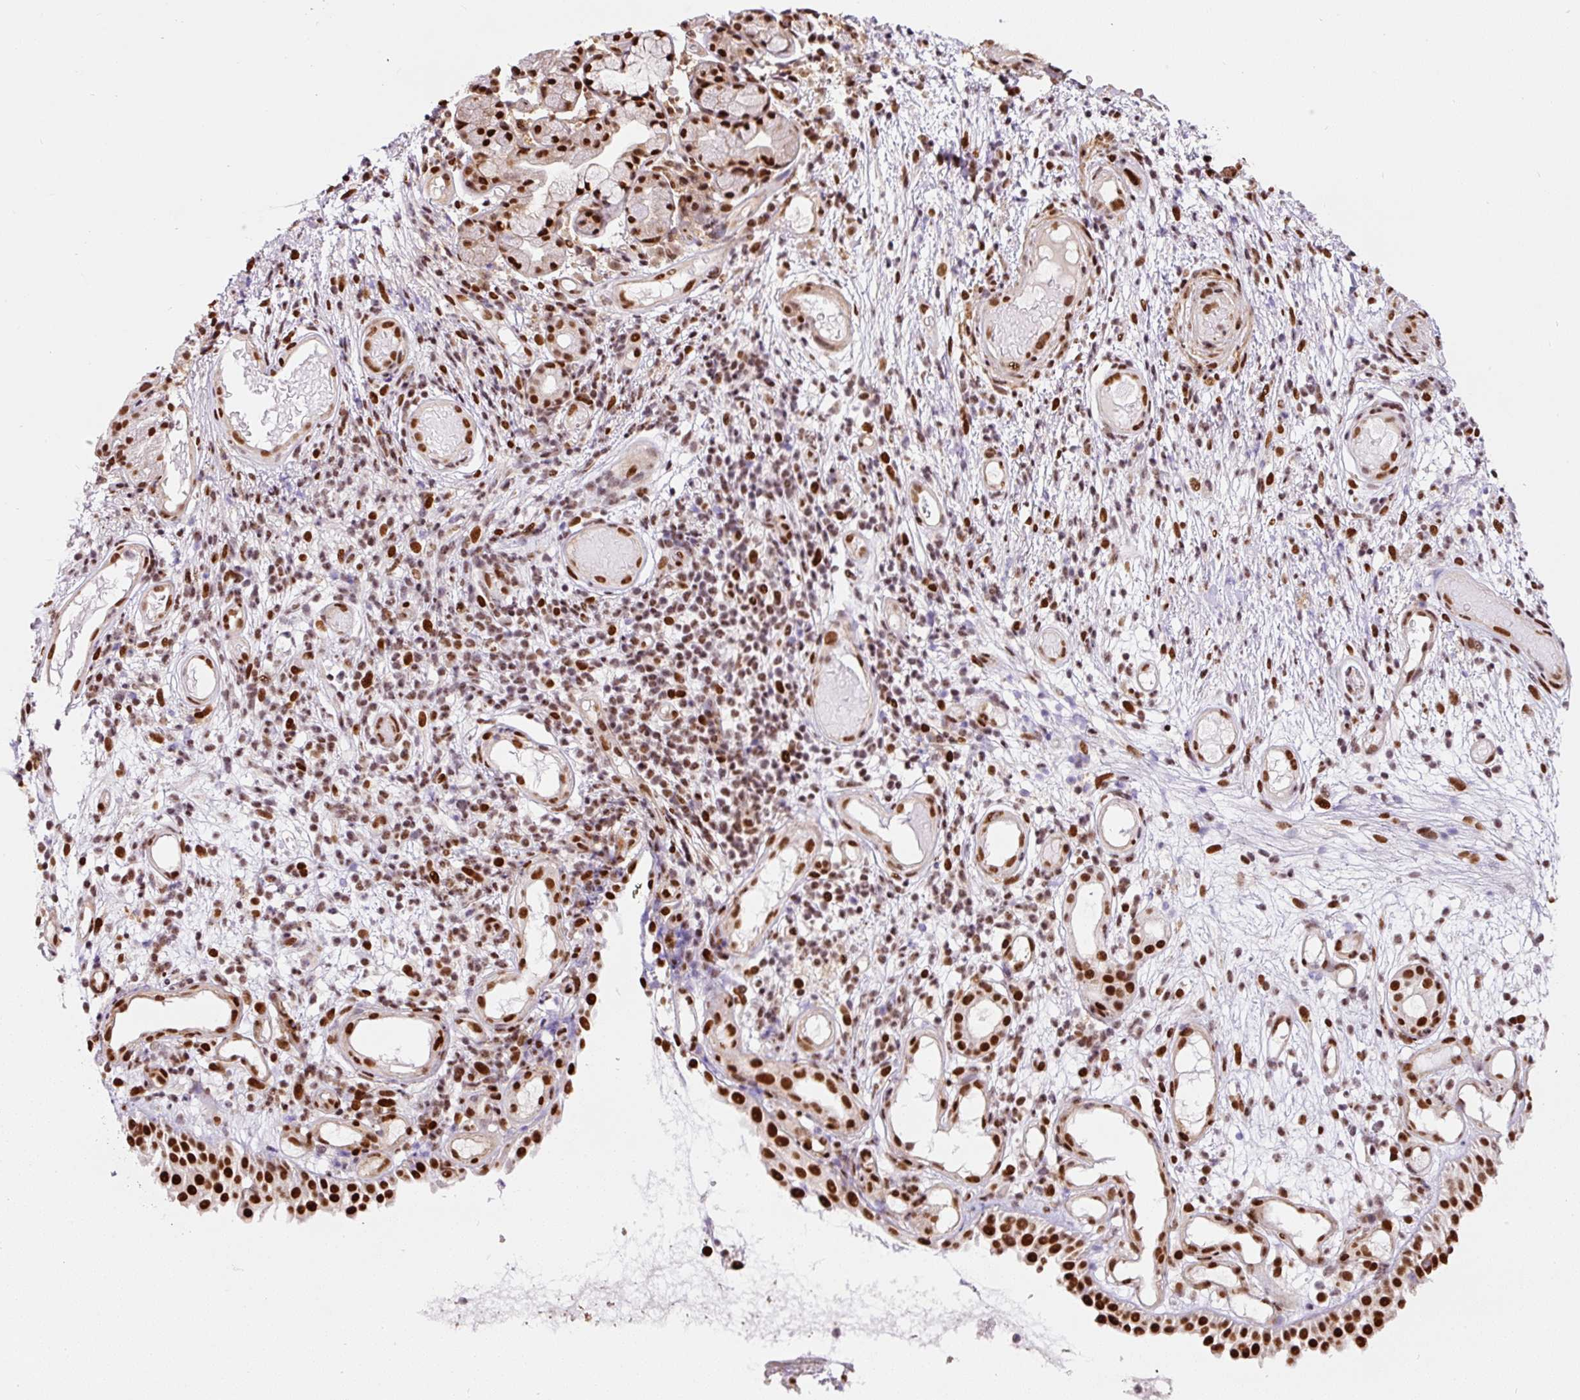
{"staining": {"intensity": "strong", "quantity": ">75%", "location": "nuclear"}, "tissue": "nasopharynx", "cell_type": "Respiratory epithelial cells", "image_type": "normal", "snomed": [{"axis": "morphology", "description": "Normal tissue, NOS"}, {"axis": "morphology", "description": "Inflammation, NOS"}, {"axis": "topography", "description": "Nasopharynx"}], "caption": "Immunohistochemical staining of unremarkable human nasopharynx exhibits strong nuclear protein positivity in approximately >75% of respiratory epithelial cells. The staining was performed using DAB, with brown indicating positive protein expression. Nuclei are stained blue with hematoxylin.", "gene": "HNRNPC", "patient": {"sex": "male", "age": 54}}